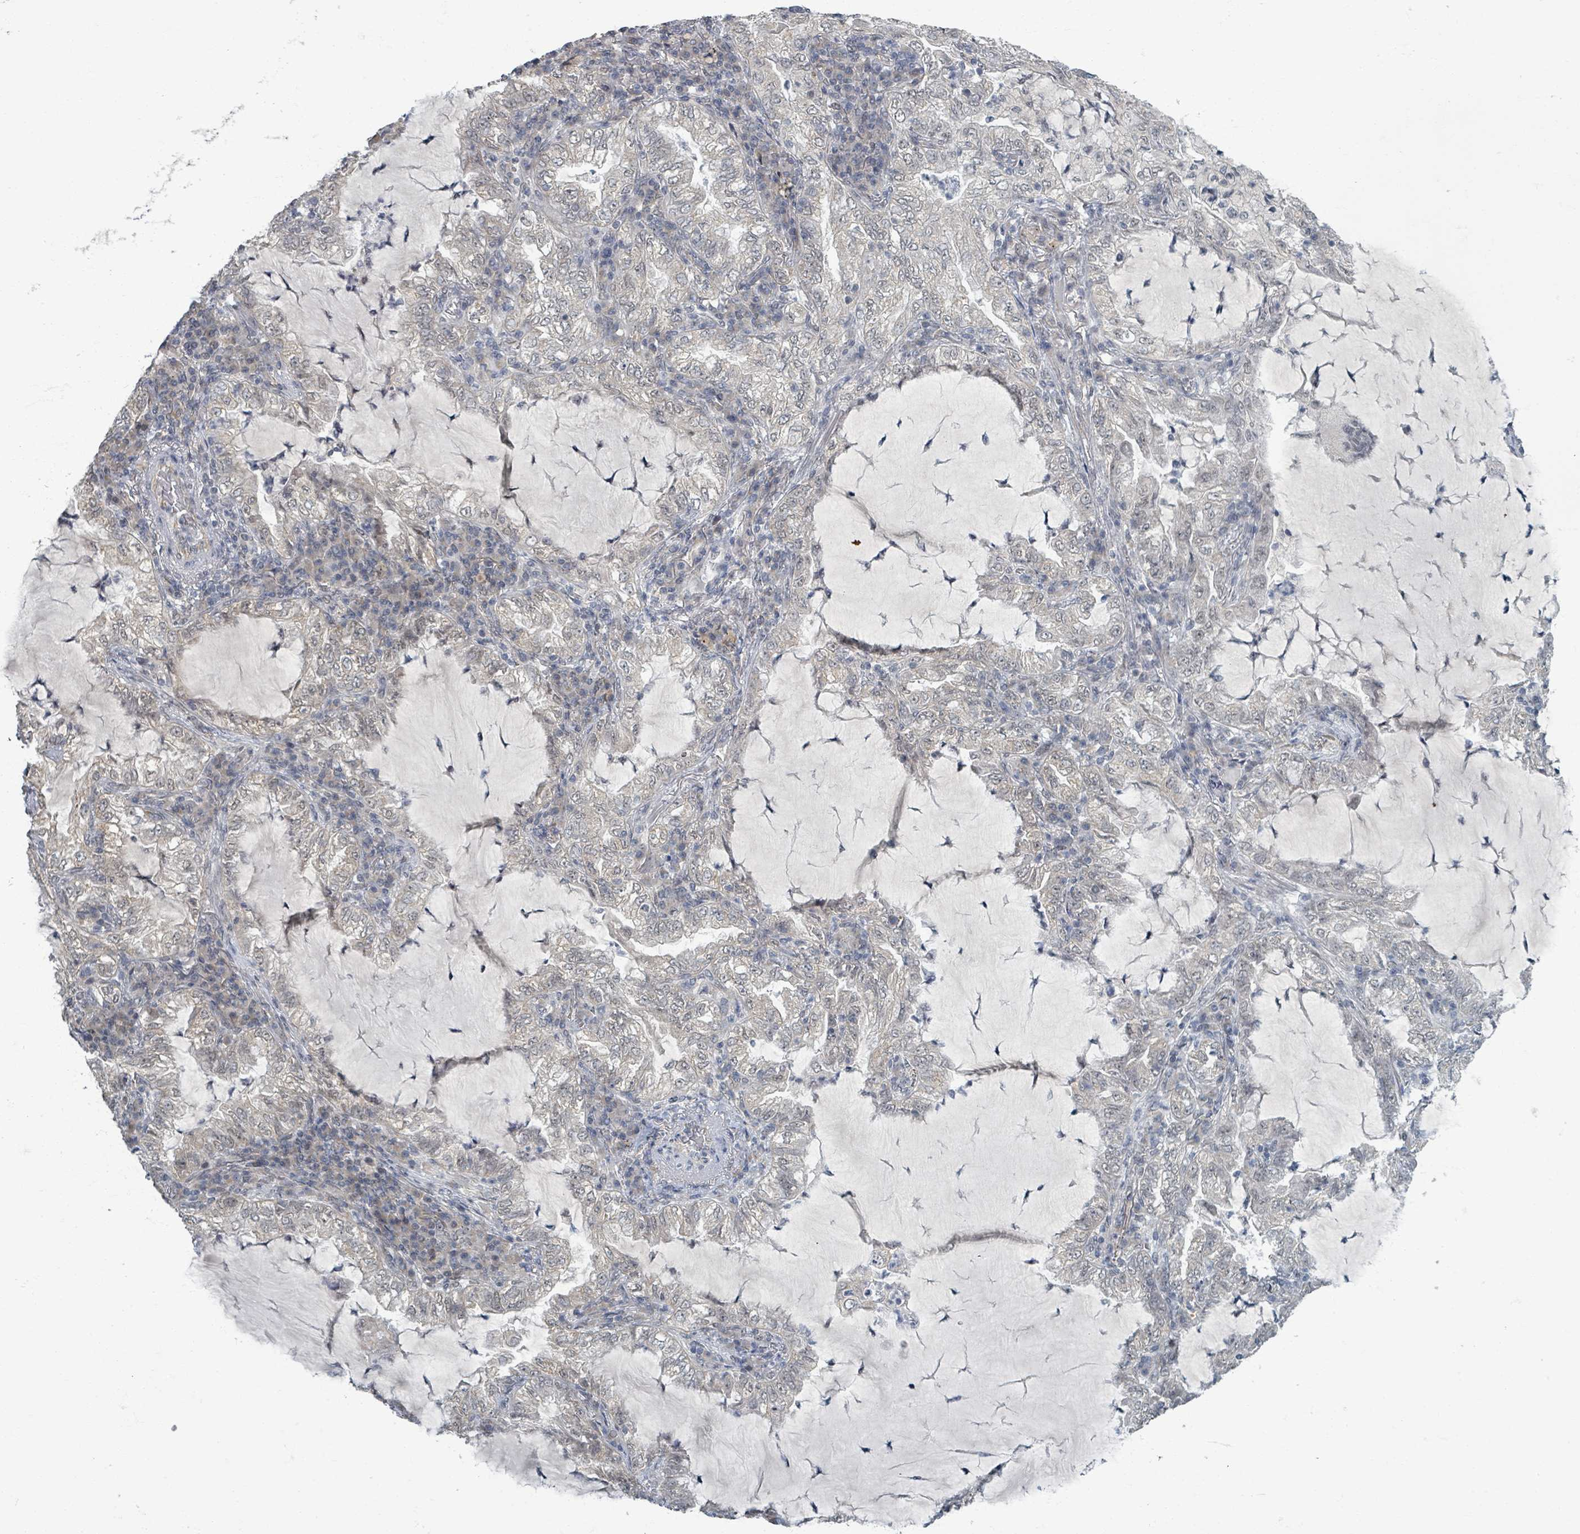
{"staining": {"intensity": "weak", "quantity": "<25%", "location": "nuclear"}, "tissue": "lung cancer", "cell_type": "Tumor cells", "image_type": "cancer", "snomed": [{"axis": "morphology", "description": "Adenocarcinoma, NOS"}, {"axis": "topography", "description": "Lung"}], "caption": "Immunohistochemical staining of human lung cancer shows no significant positivity in tumor cells.", "gene": "INTS15", "patient": {"sex": "female", "age": 73}}